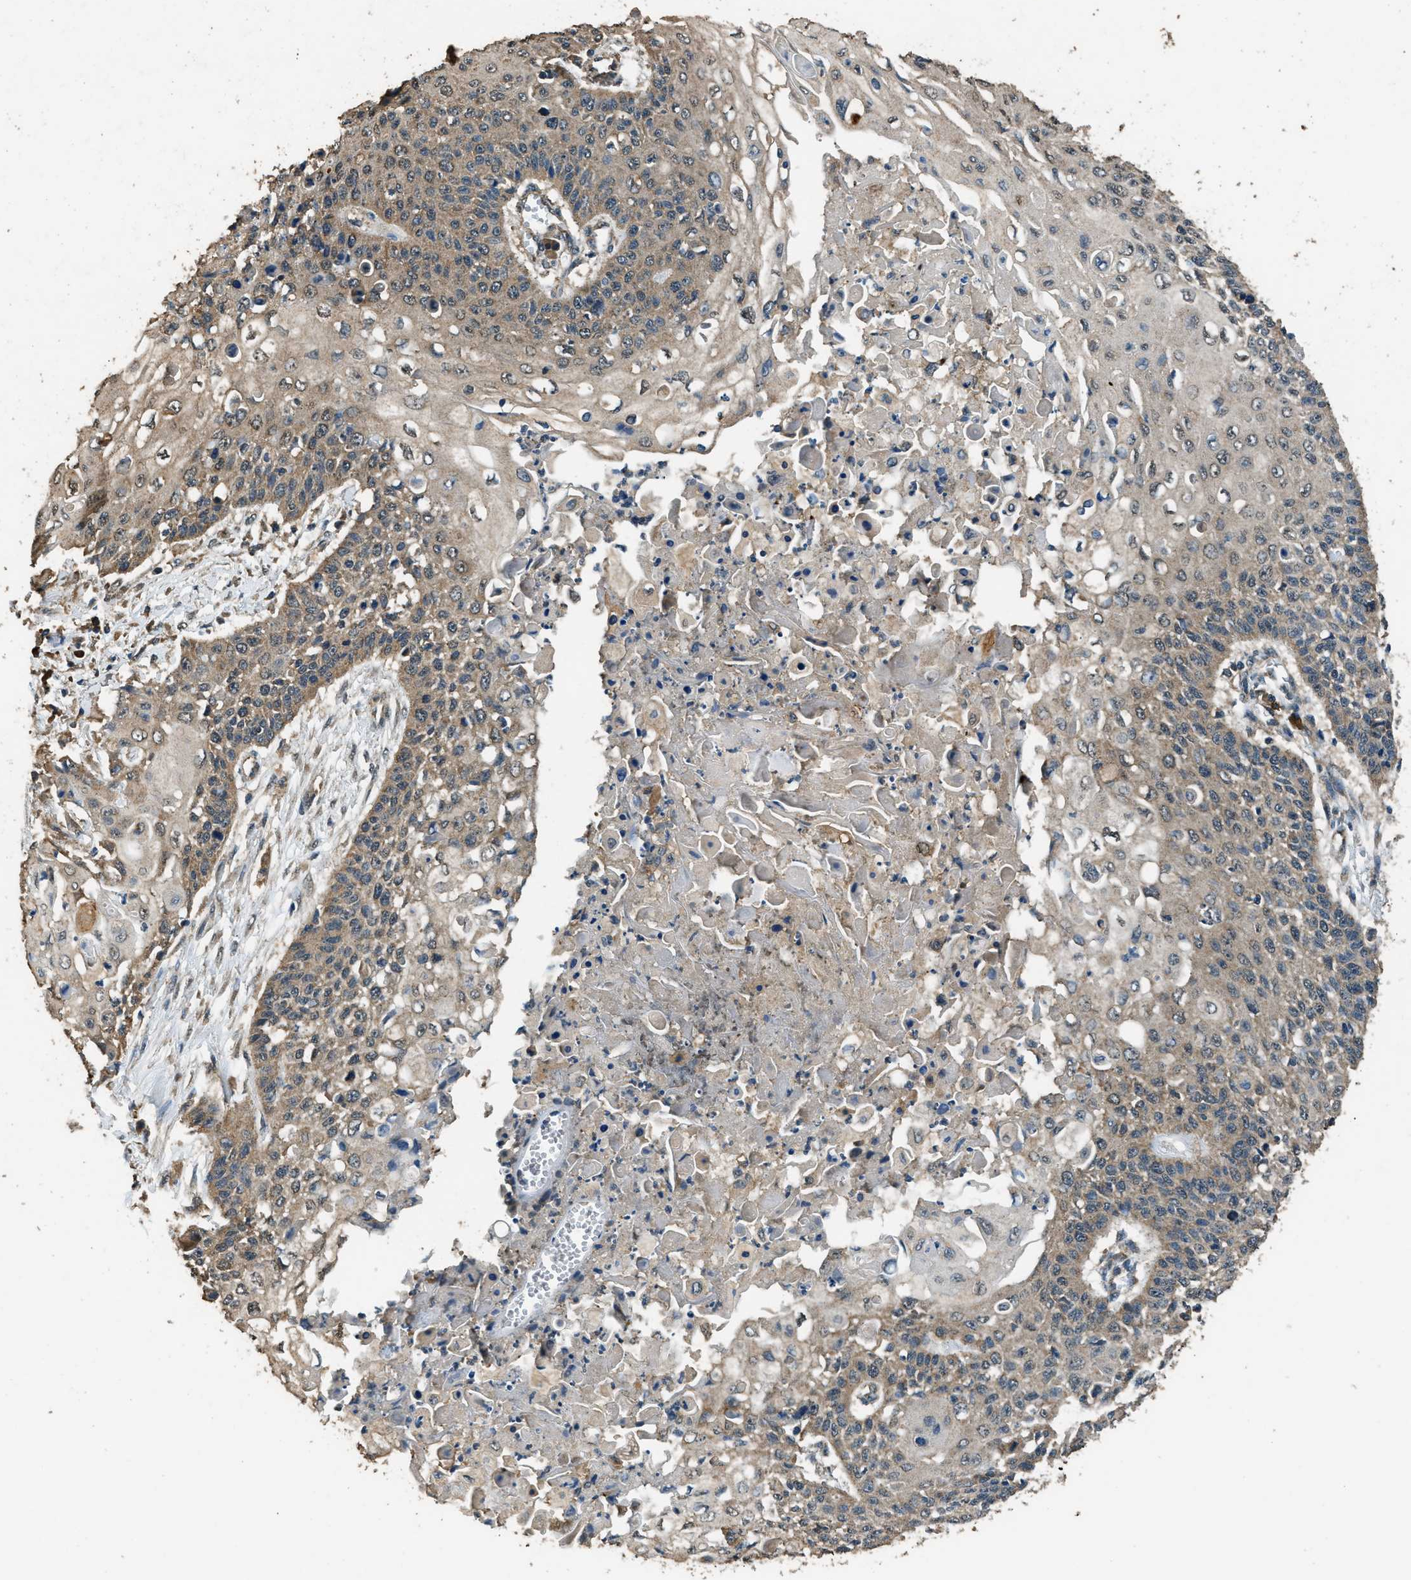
{"staining": {"intensity": "weak", "quantity": ">75%", "location": "cytoplasmic/membranous"}, "tissue": "cervical cancer", "cell_type": "Tumor cells", "image_type": "cancer", "snomed": [{"axis": "morphology", "description": "Squamous cell carcinoma, NOS"}, {"axis": "topography", "description": "Cervix"}], "caption": "Tumor cells reveal low levels of weak cytoplasmic/membranous staining in approximately >75% of cells in human squamous cell carcinoma (cervical).", "gene": "SALL3", "patient": {"sex": "female", "age": 39}}